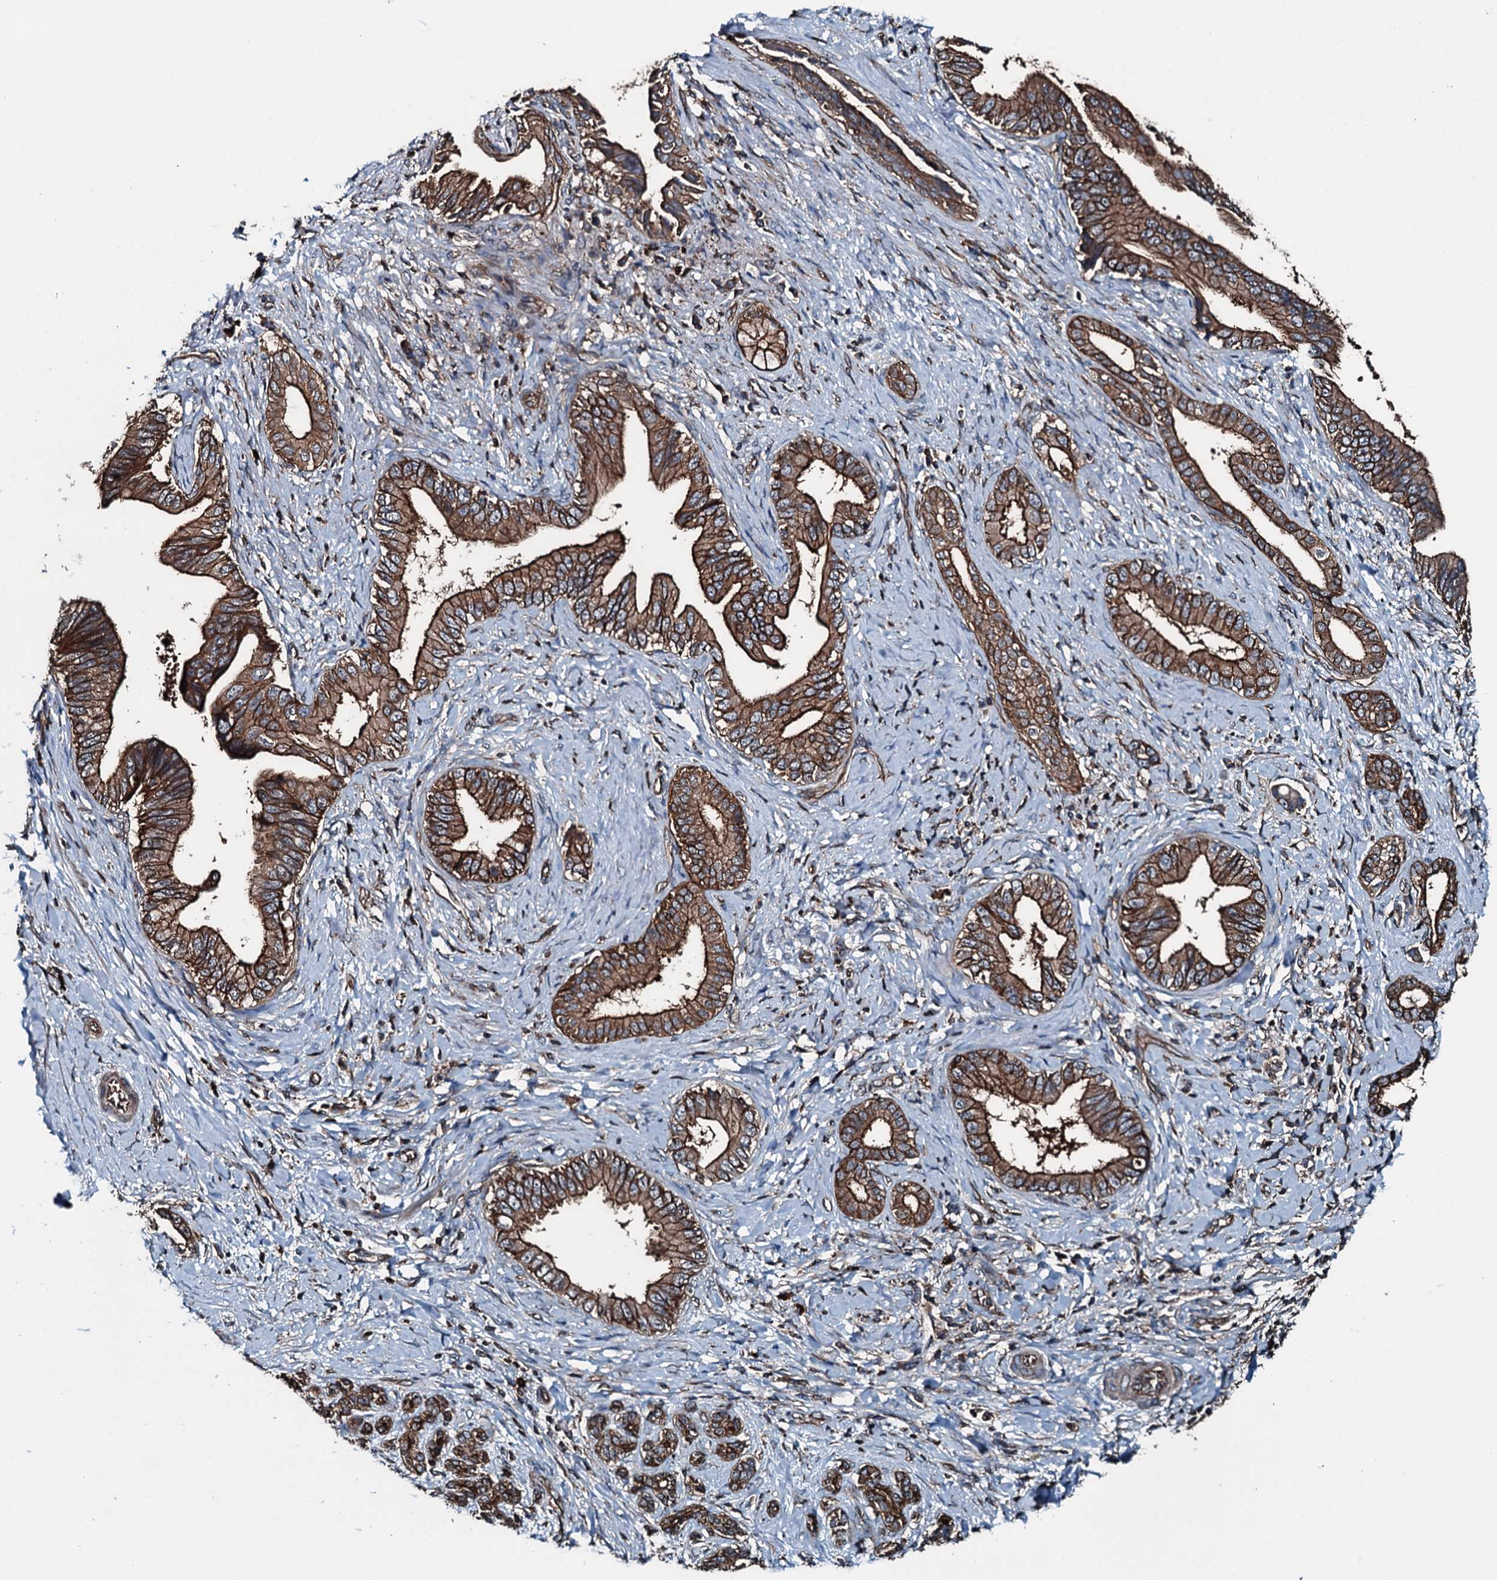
{"staining": {"intensity": "strong", "quantity": ">75%", "location": "cytoplasmic/membranous"}, "tissue": "pancreatic cancer", "cell_type": "Tumor cells", "image_type": "cancer", "snomed": [{"axis": "morphology", "description": "Adenocarcinoma, NOS"}, {"axis": "topography", "description": "Pancreas"}], "caption": "Pancreatic adenocarcinoma tissue shows strong cytoplasmic/membranous expression in about >75% of tumor cells (Stains: DAB (3,3'-diaminobenzidine) in brown, nuclei in blue, Microscopy: brightfield microscopy at high magnification).", "gene": "SLC25A38", "patient": {"sex": "female", "age": 55}}